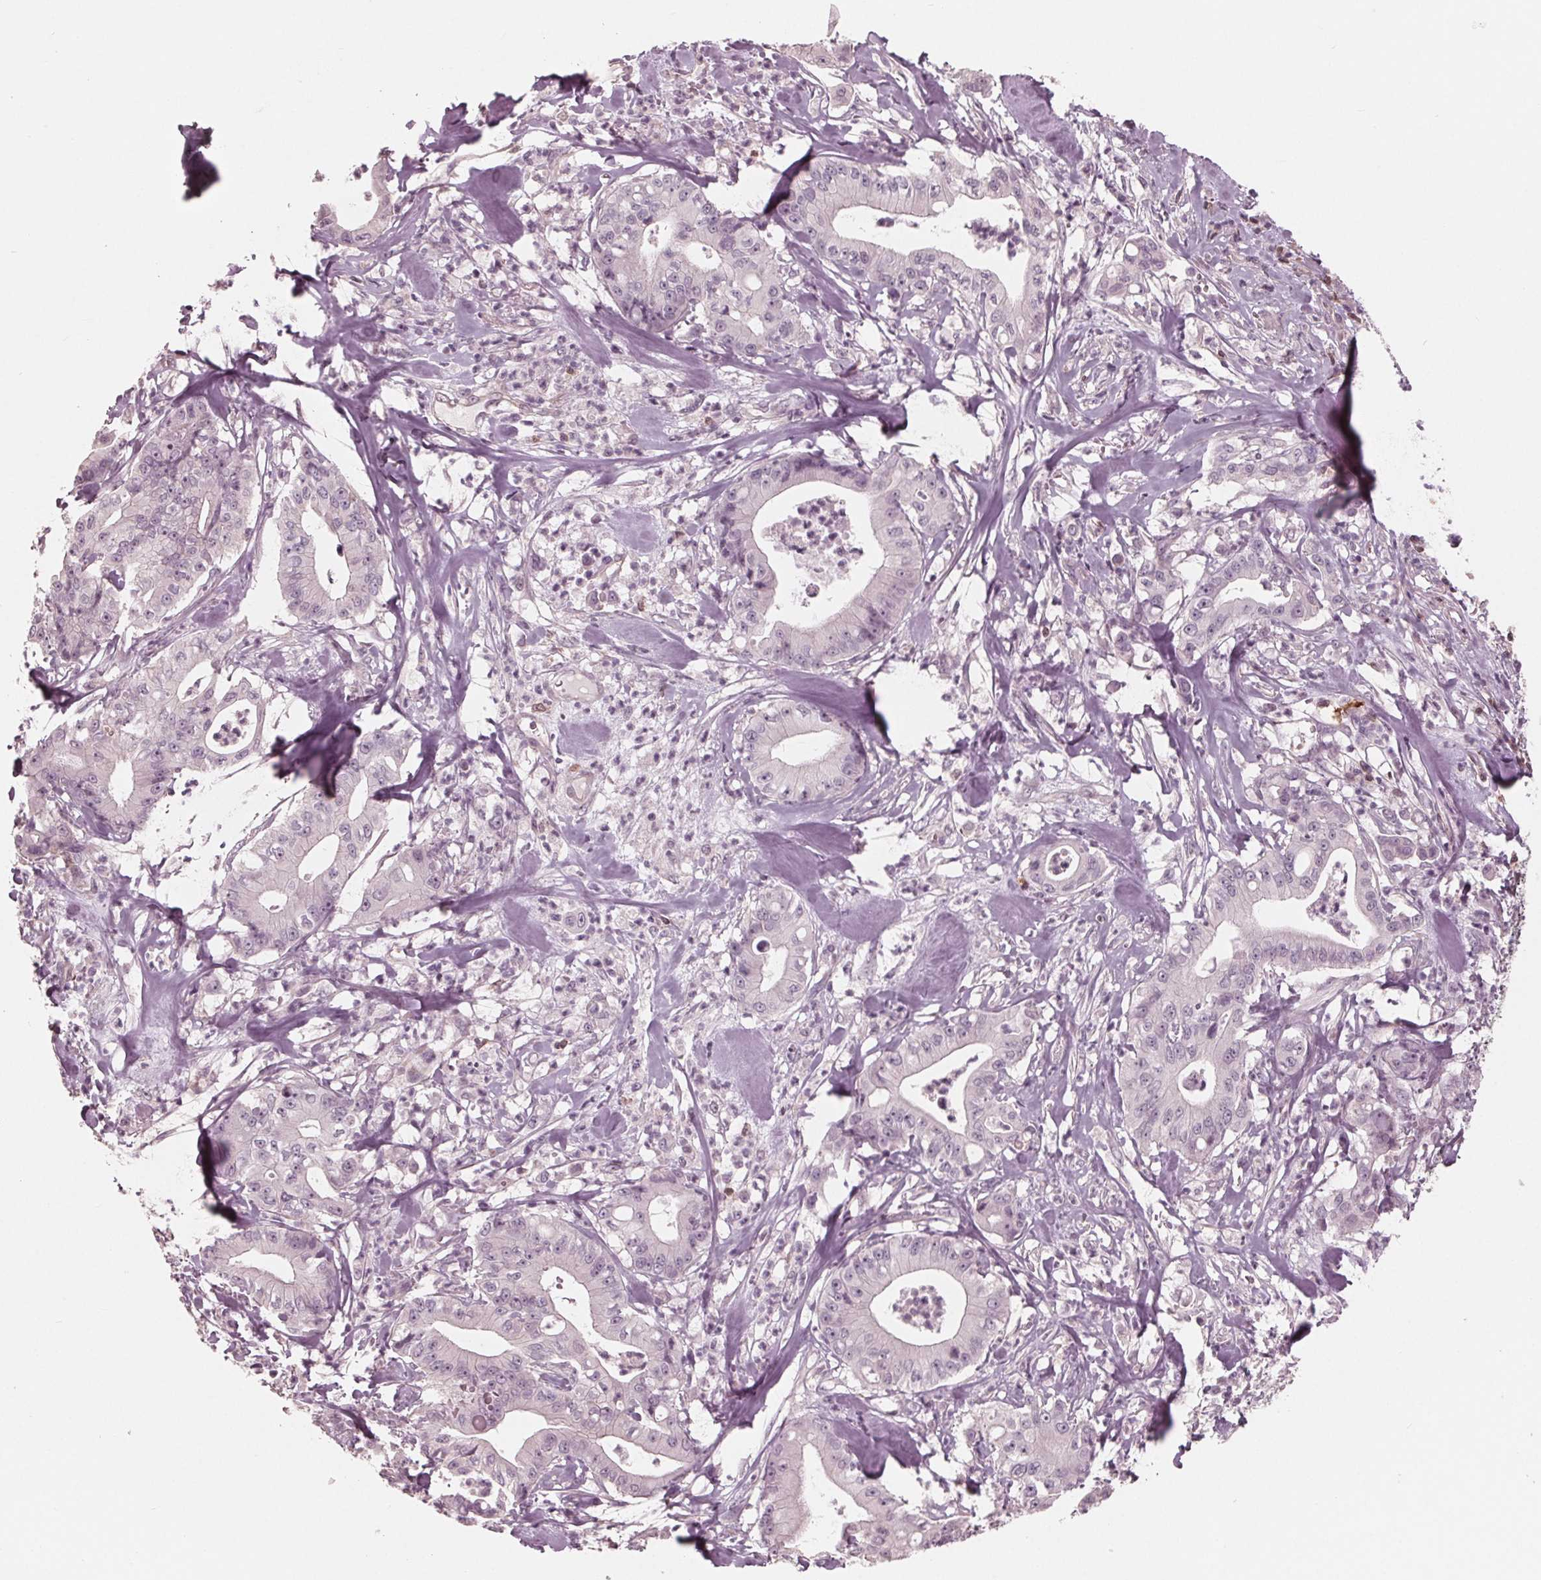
{"staining": {"intensity": "negative", "quantity": "none", "location": "none"}, "tissue": "pancreatic cancer", "cell_type": "Tumor cells", "image_type": "cancer", "snomed": [{"axis": "morphology", "description": "Adenocarcinoma, NOS"}, {"axis": "topography", "description": "Pancreas"}], "caption": "Tumor cells are negative for protein expression in human pancreatic adenocarcinoma.", "gene": "ING3", "patient": {"sex": "male", "age": 71}}